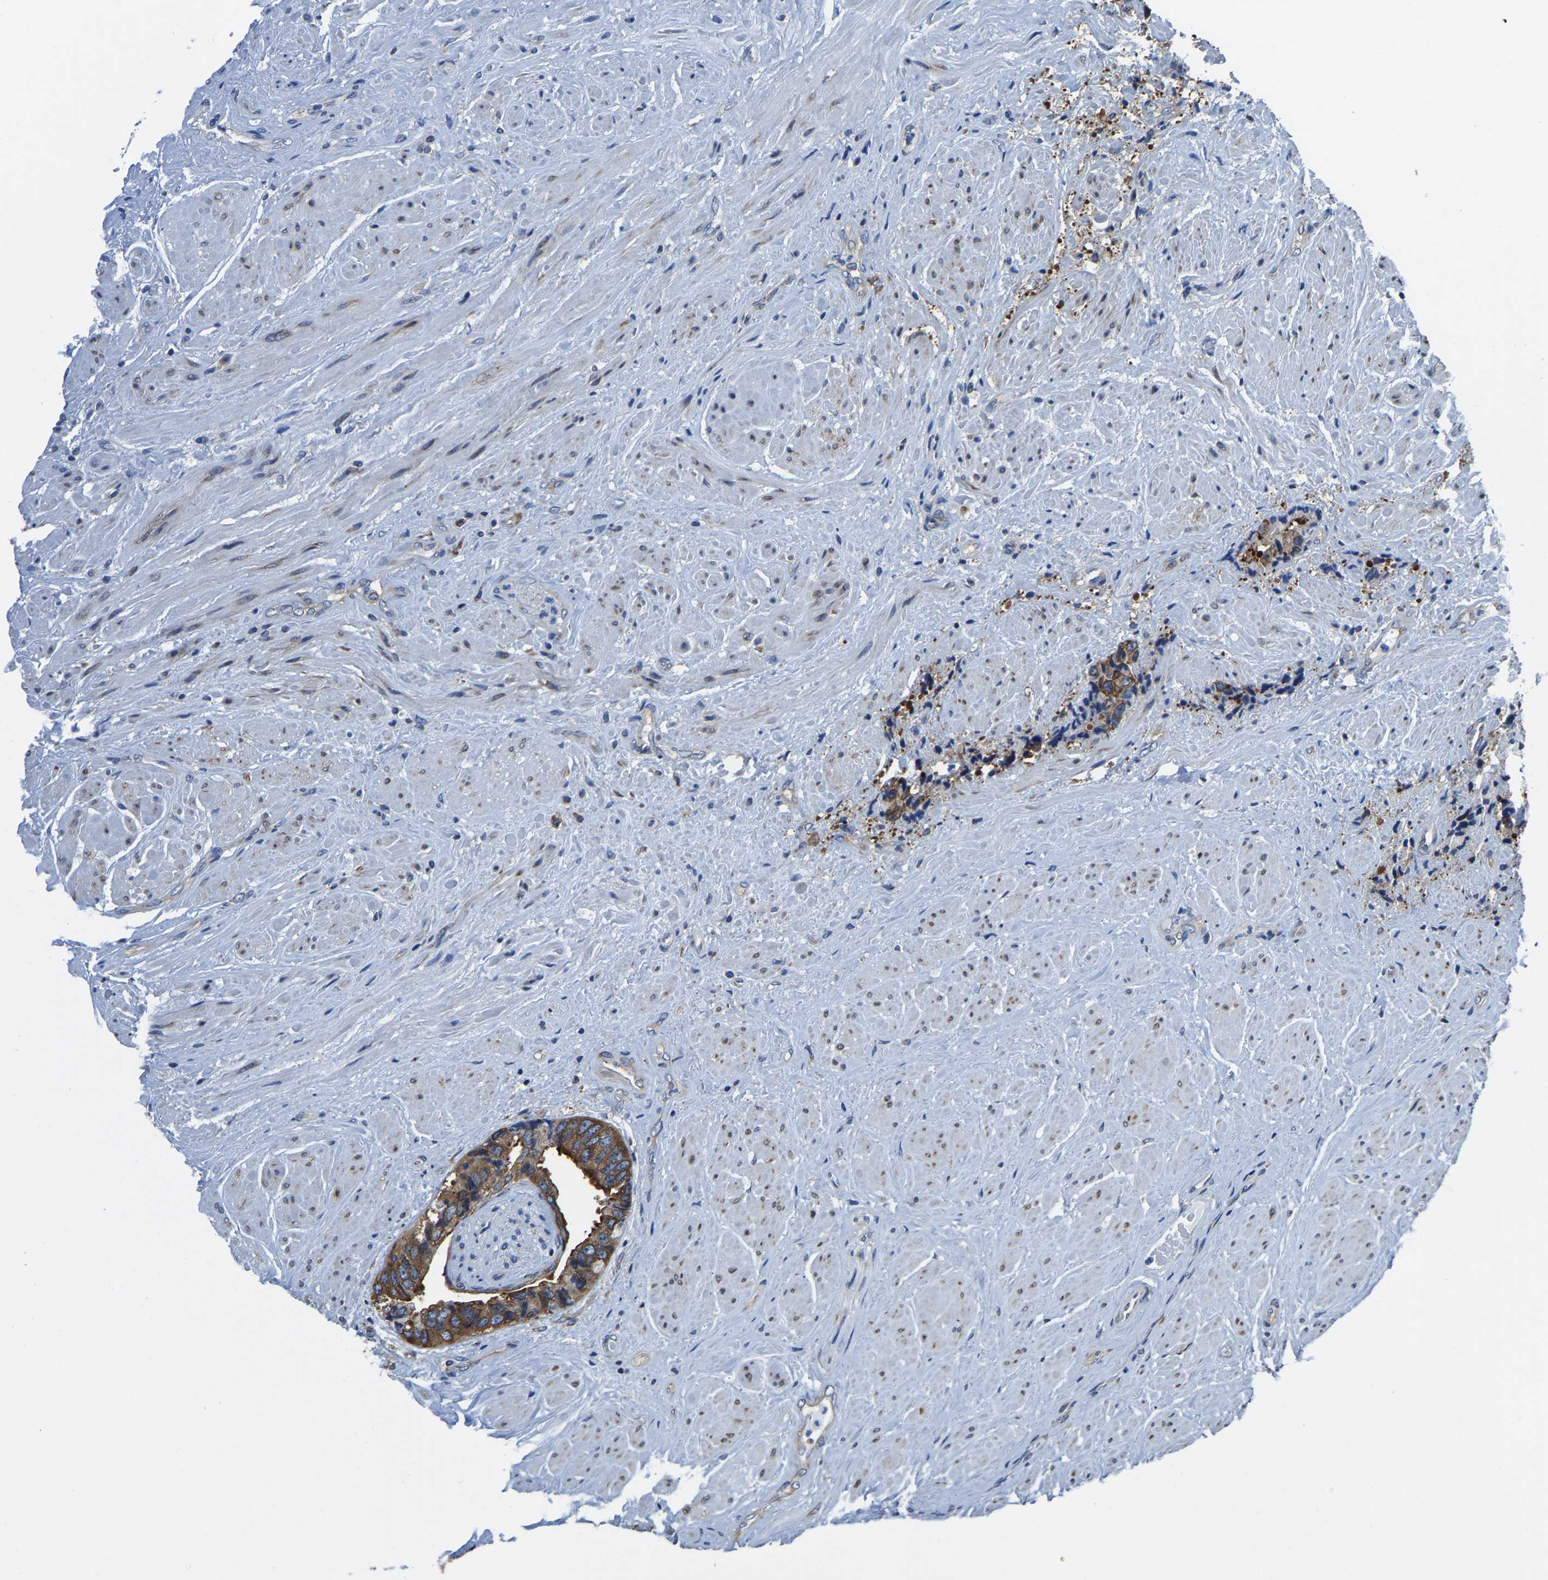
{"staining": {"intensity": "strong", "quantity": ">75%", "location": "cytoplasmic/membranous"}, "tissue": "prostate cancer", "cell_type": "Tumor cells", "image_type": "cancer", "snomed": [{"axis": "morphology", "description": "Adenocarcinoma, High grade"}, {"axis": "topography", "description": "Prostate"}], "caption": "Immunohistochemistry (IHC) of prostate adenocarcinoma (high-grade) displays high levels of strong cytoplasmic/membranous expression in approximately >75% of tumor cells.", "gene": "G3BP2", "patient": {"sex": "male", "age": 61}}